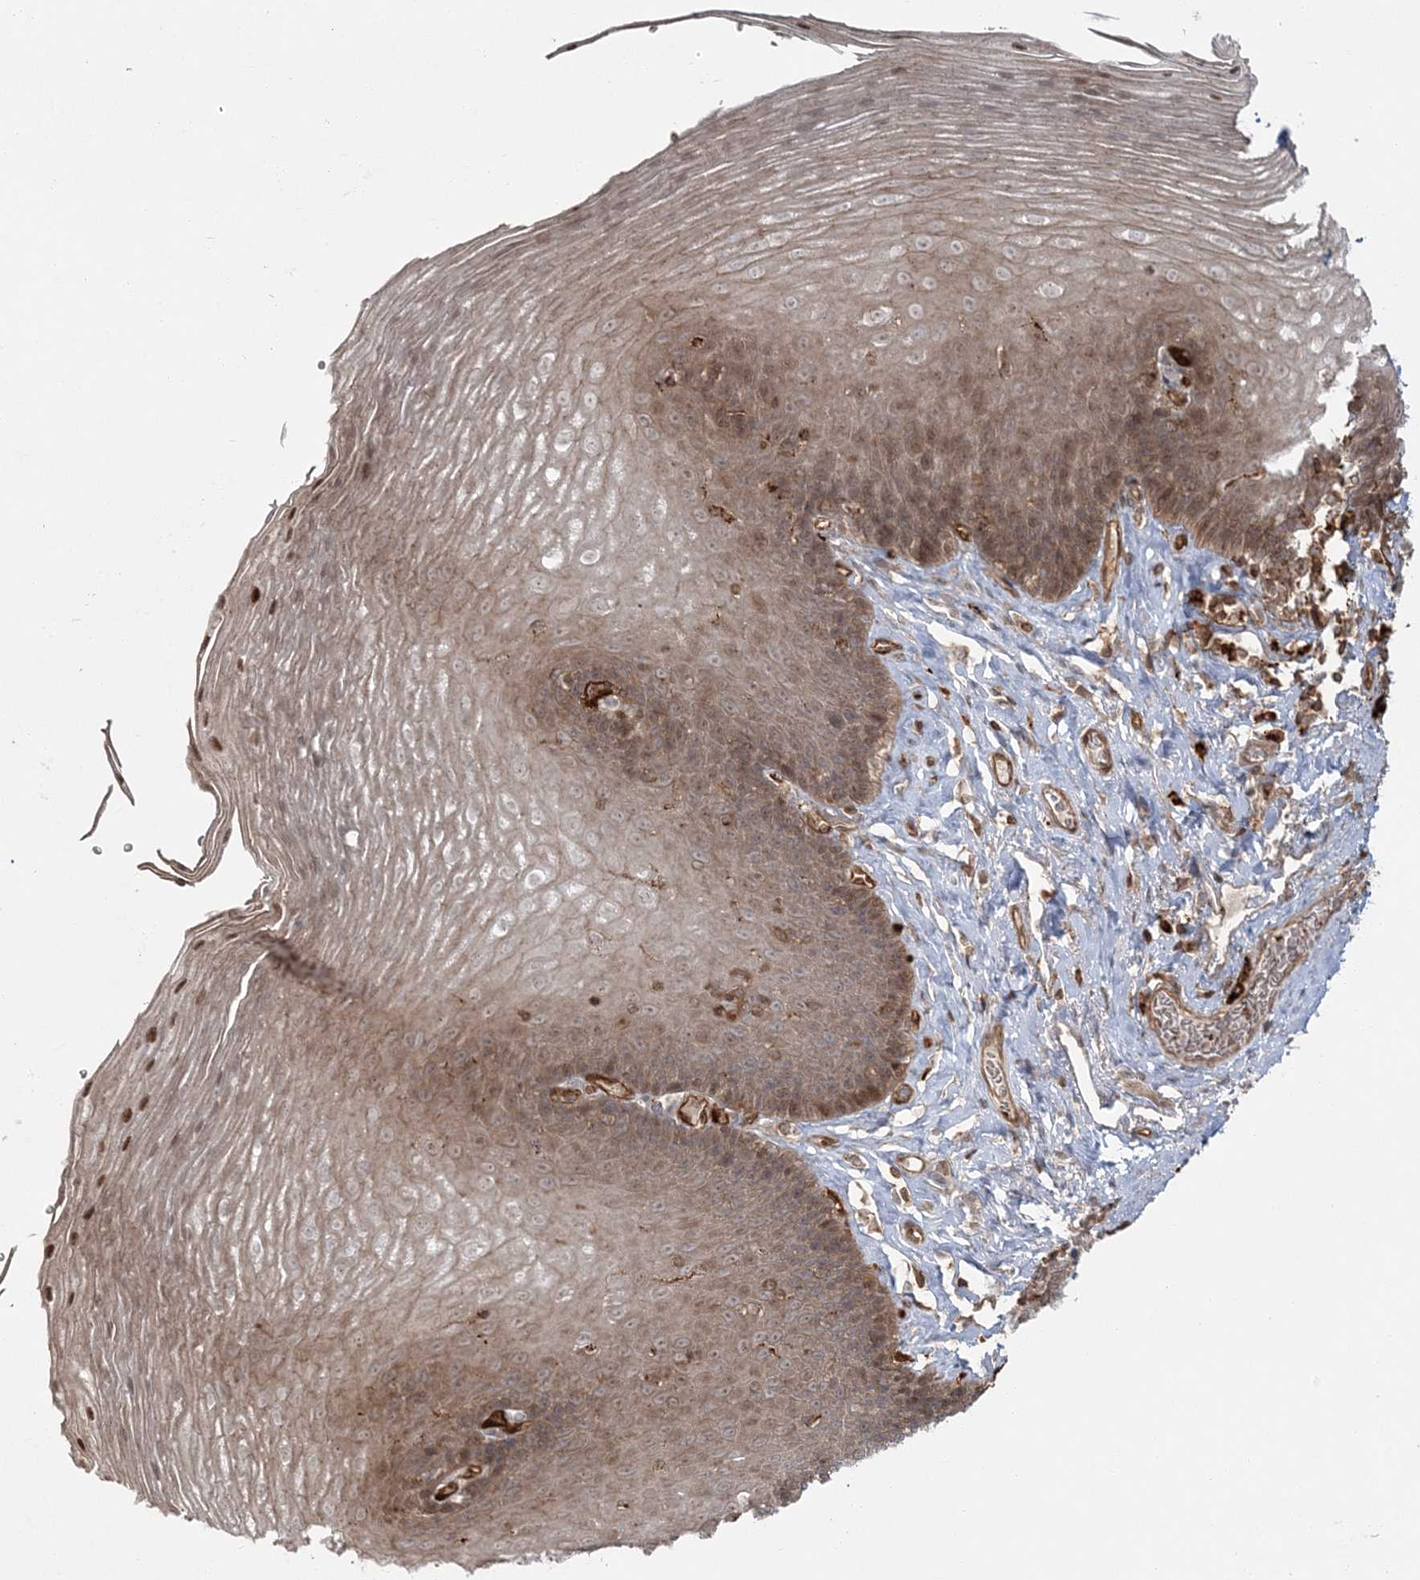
{"staining": {"intensity": "moderate", "quantity": ">75%", "location": "cytoplasmic/membranous,nuclear"}, "tissue": "esophagus", "cell_type": "Squamous epithelial cells", "image_type": "normal", "snomed": [{"axis": "morphology", "description": "Normal tissue, NOS"}, {"axis": "topography", "description": "Esophagus"}], "caption": "Brown immunohistochemical staining in benign esophagus demonstrates moderate cytoplasmic/membranous,nuclear positivity in about >75% of squamous epithelial cells.", "gene": "RGCC", "patient": {"sex": "female", "age": 66}}